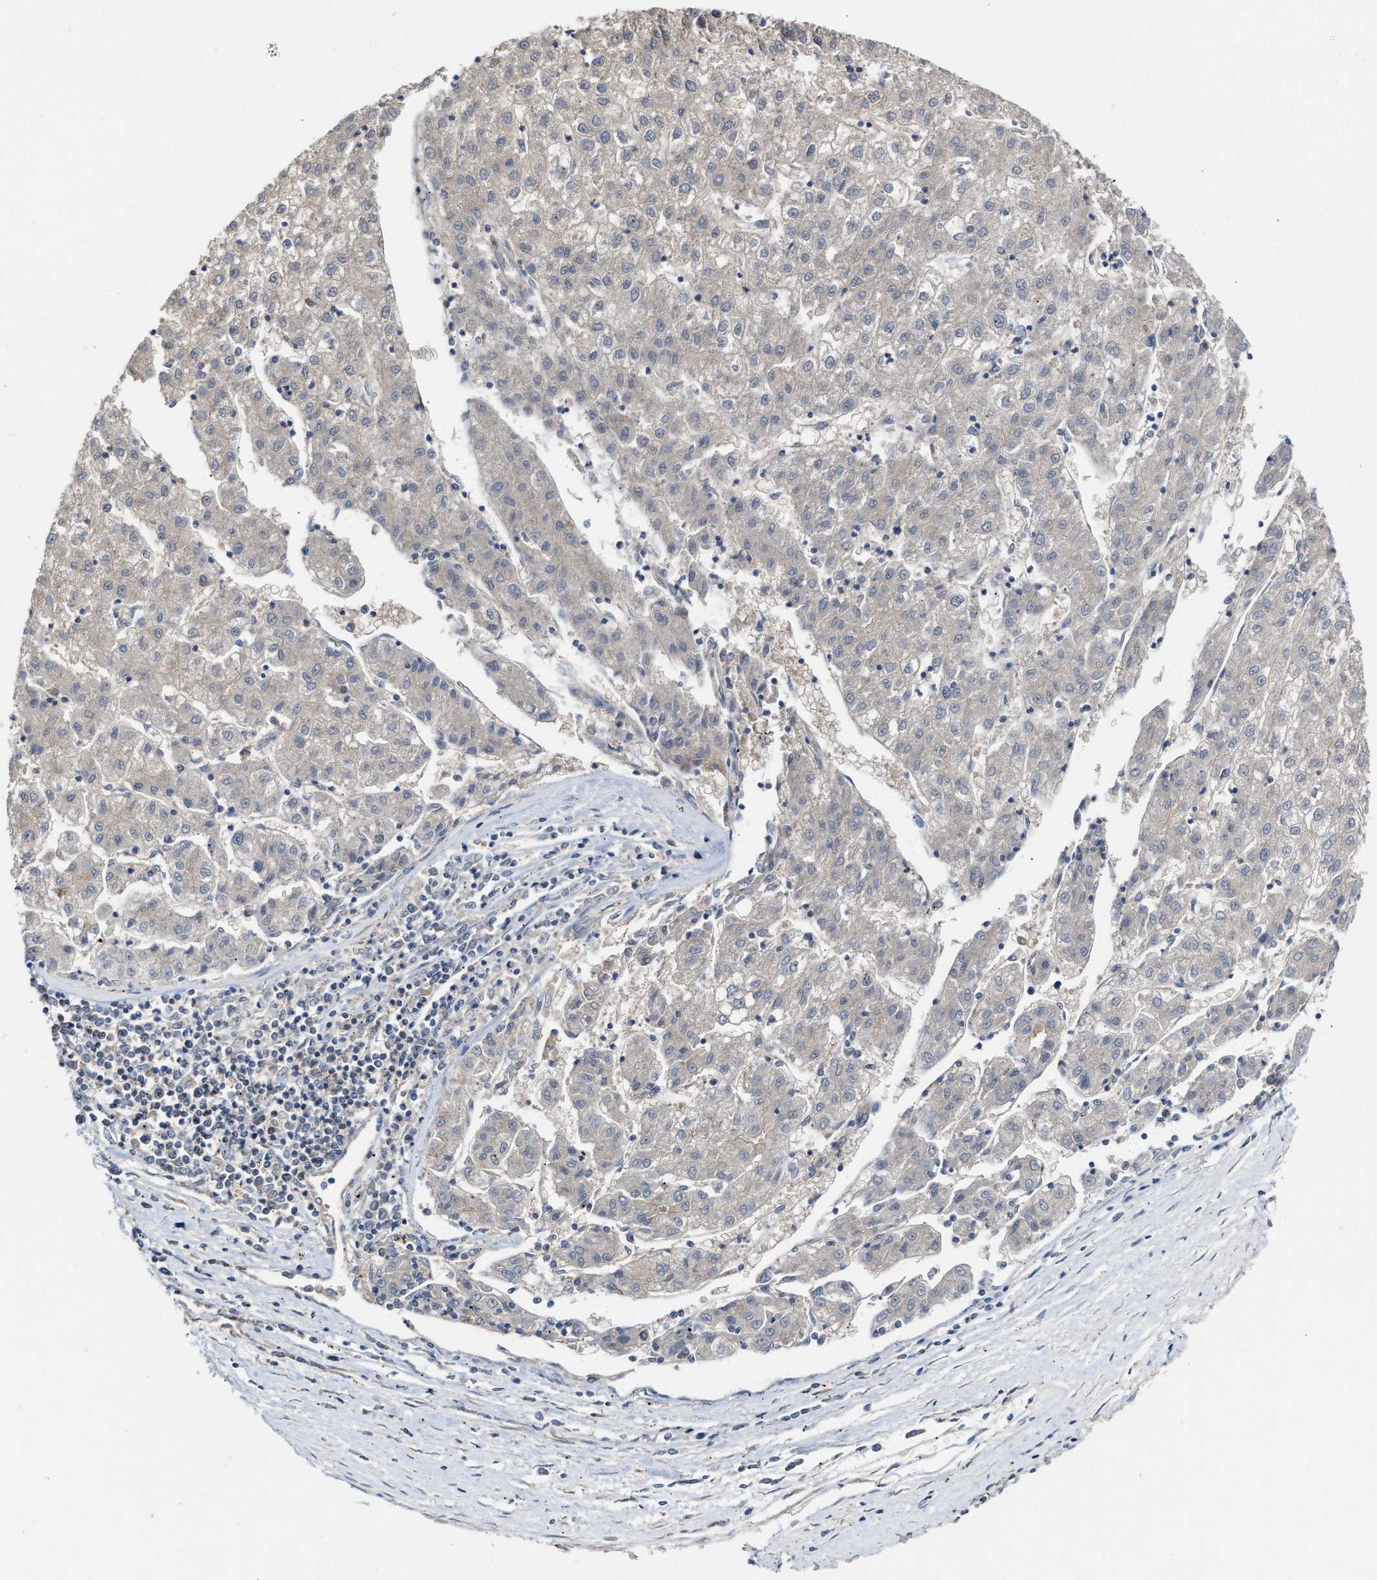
{"staining": {"intensity": "negative", "quantity": "none", "location": "none"}, "tissue": "liver cancer", "cell_type": "Tumor cells", "image_type": "cancer", "snomed": [{"axis": "morphology", "description": "Carcinoma, Hepatocellular, NOS"}, {"axis": "topography", "description": "Liver"}], "caption": "Tumor cells are negative for protein expression in human hepatocellular carcinoma (liver).", "gene": "BBLN", "patient": {"sex": "male", "age": 72}}